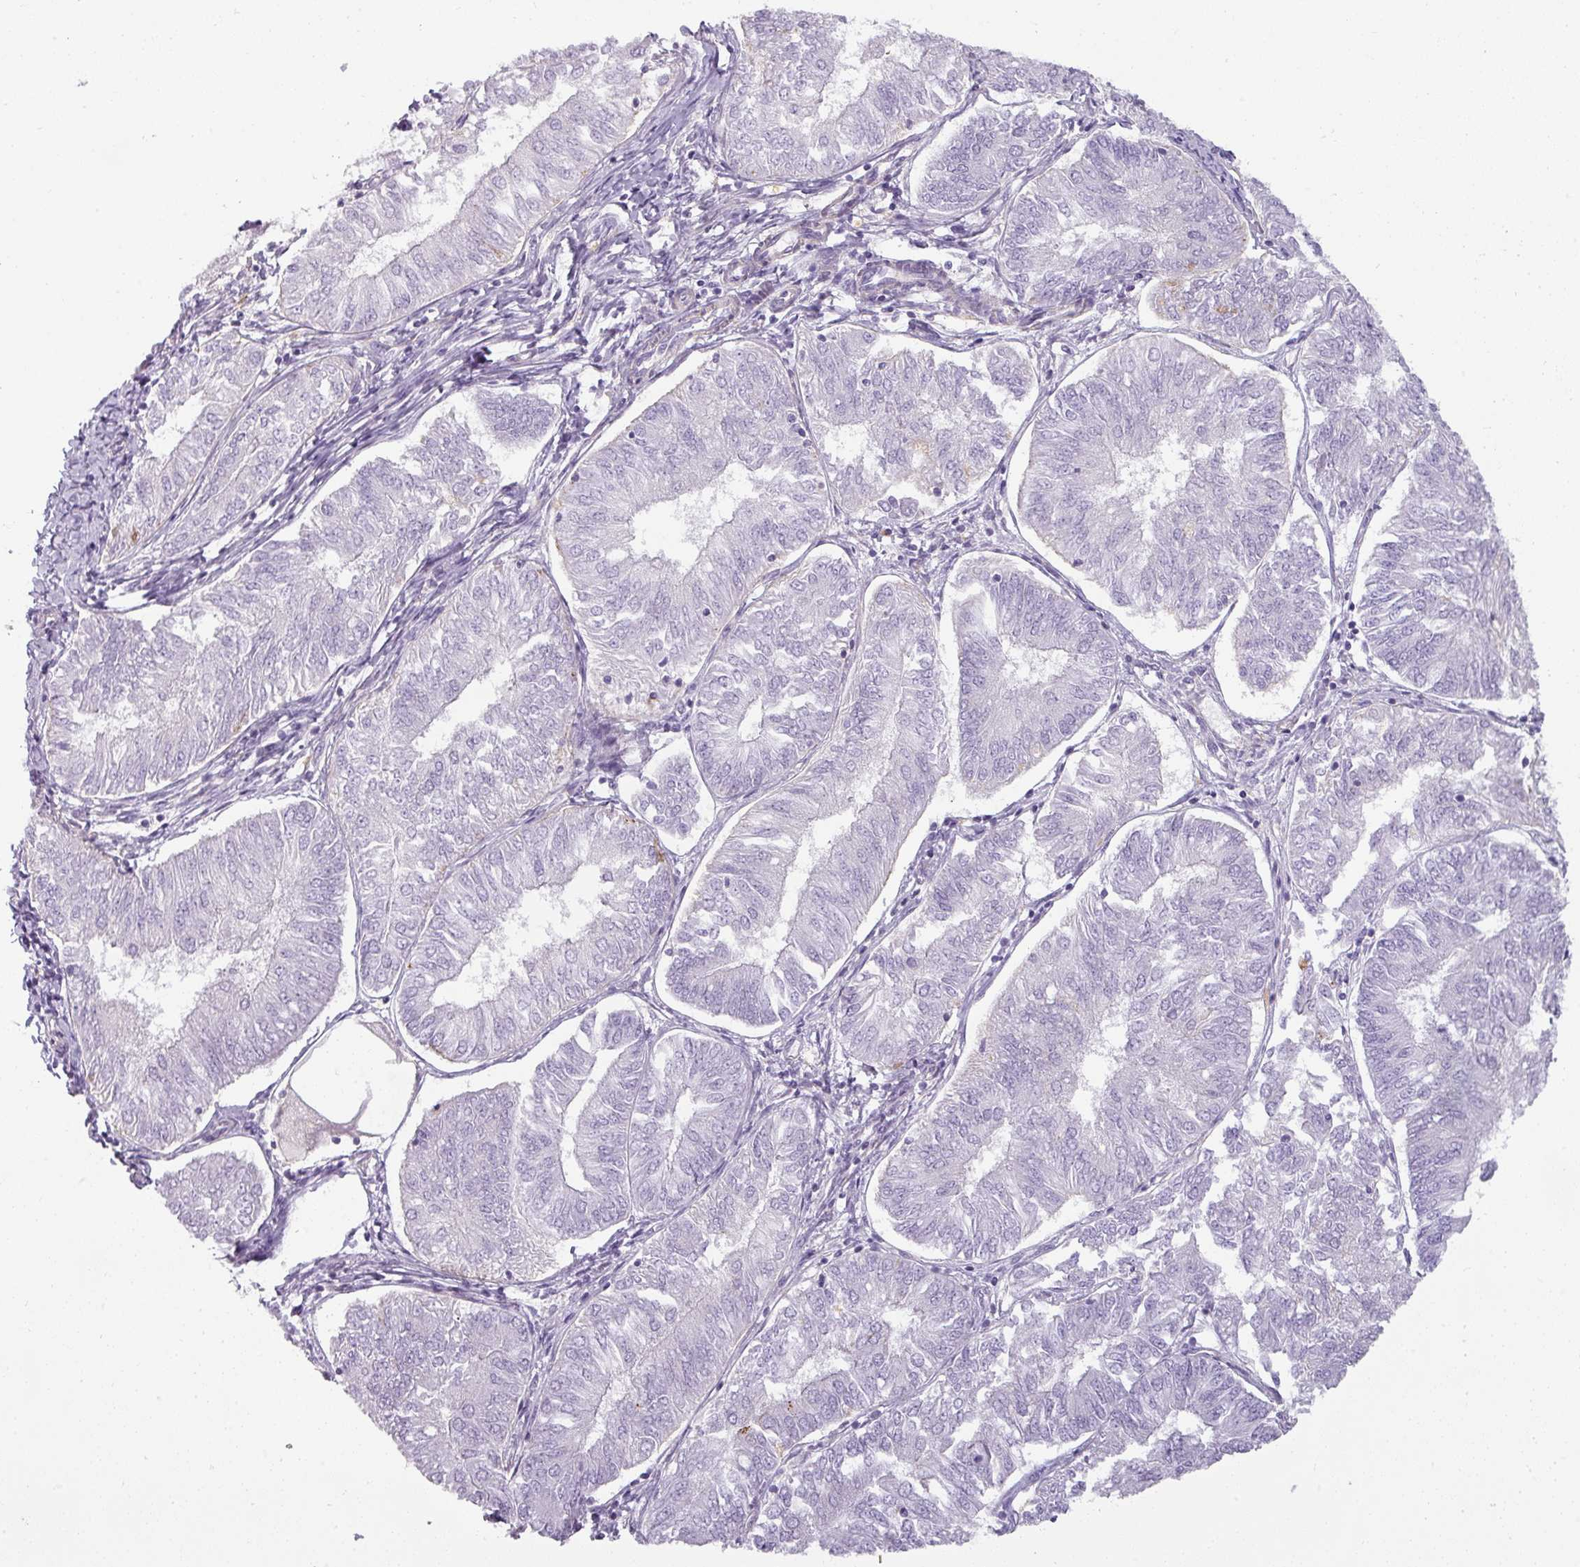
{"staining": {"intensity": "negative", "quantity": "none", "location": "none"}, "tissue": "endometrial cancer", "cell_type": "Tumor cells", "image_type": "cancer", "snomed": [{"axis": "morphology", "description": "Adenocarcinoma, NOS"}, {"axis": "topography", "description": "Endometrium"}], "caption": "IHC micrograph of neoplastic tissue: human endometrial adenocarcinoma stained with DAB shows no significant protein expression in tumor cells. The staining was performed using DAB (3,3'-diaminobenzidine) to visualize the protein expression in brown, while the nuclei were stained in blue with hematoxylin (Magnification: 20x).", "gene": "ASB1", "patient": {"sex": "female", "age": 58}}